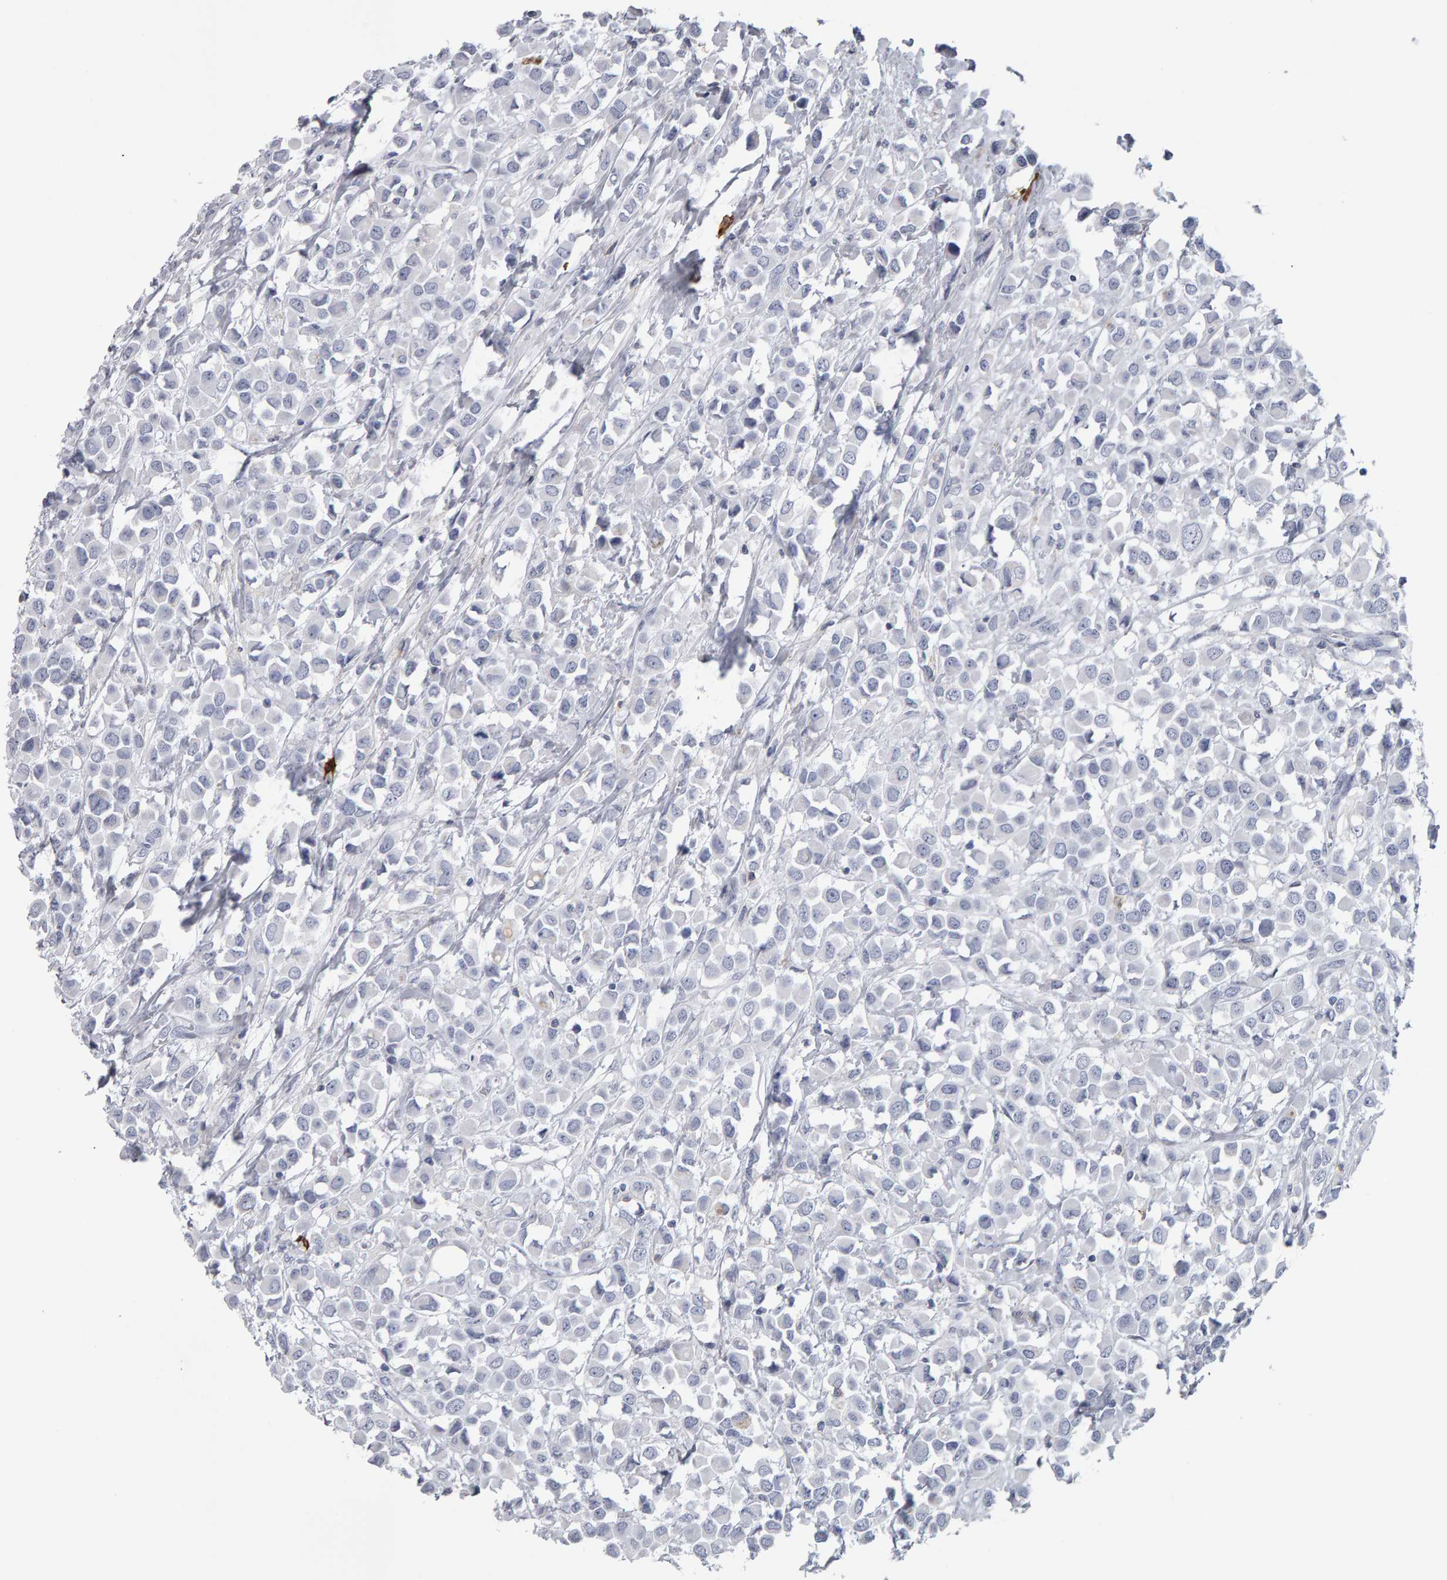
{"staining": {"intensity": "negative", "quantity": "none", "location": "none"}, "tissue": "breast cancer", "cell_type": "Tumor cells", "image_type": "cancer", "snomed": [{"axis": "morphology", "description": "Duct carcinoma"}, {"axis": "topography", "description": "Breast"}], "caption": "Immunohistochemistry of invasive ductal carcinoma (breast) shows no positivity in tumor cells.", "gene": "CD38", "patient": {"sex": "female", "age": 61}}